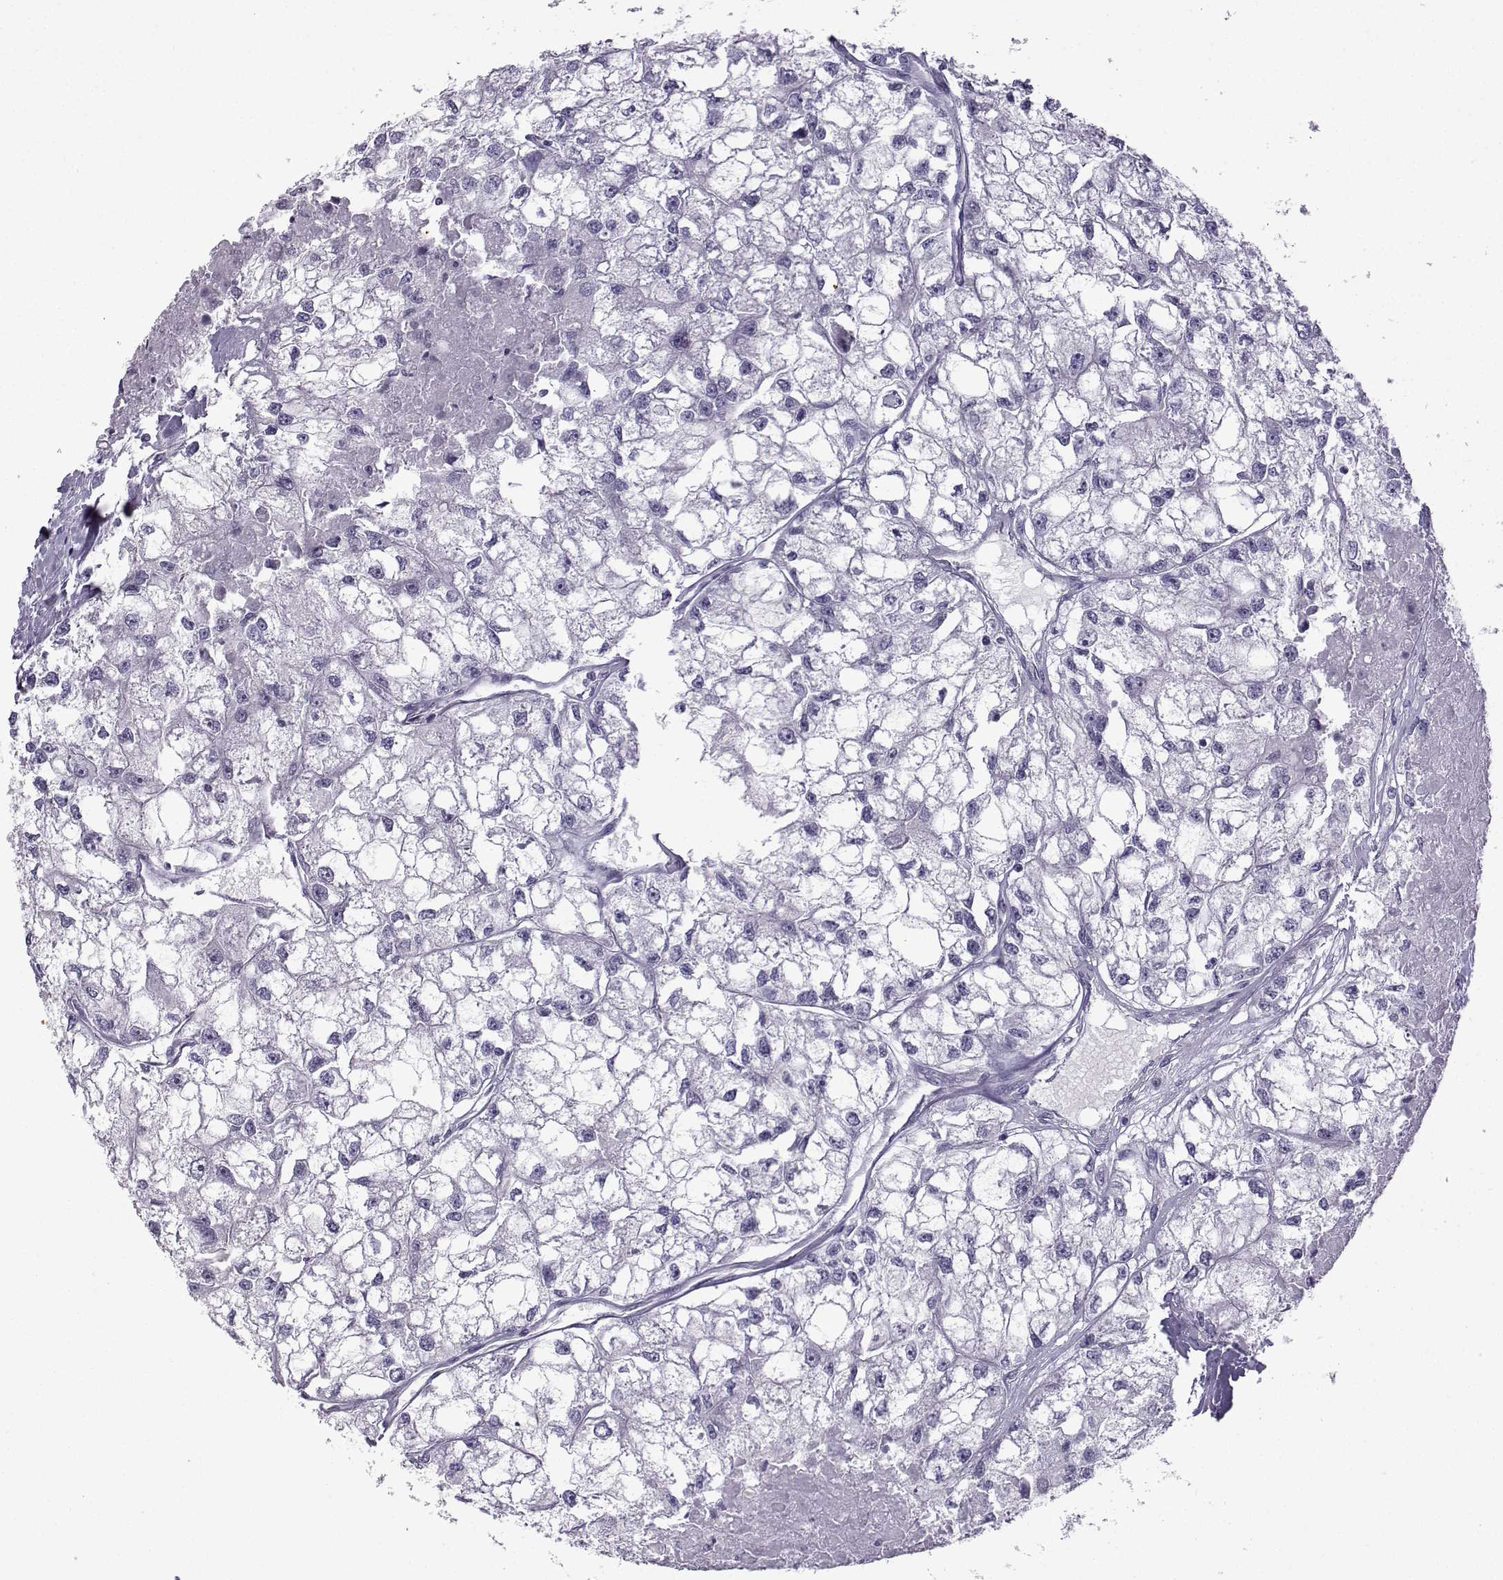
{"staining": {"intensity": "negative", "quantity": "none", "location": "none"}, "tissue": "renal cancer", "cell_type": "Tumor cells", "image_type": "cancer", "snomed": [{"axis": "morphology", "description": "Adenocarcinoma, NOS"}, {"axis": "topography", "description": "Kidney"}], "caption": "Renal cancer (adenocarcinoma) was stained to show a protein in brown. There is no significant expression in tumor cells. (DAB IHC visualized using brightfield microscopy, high magnification).", "gene": "ZBTB8B", "patient": {"sex": "male", "age": 56}}